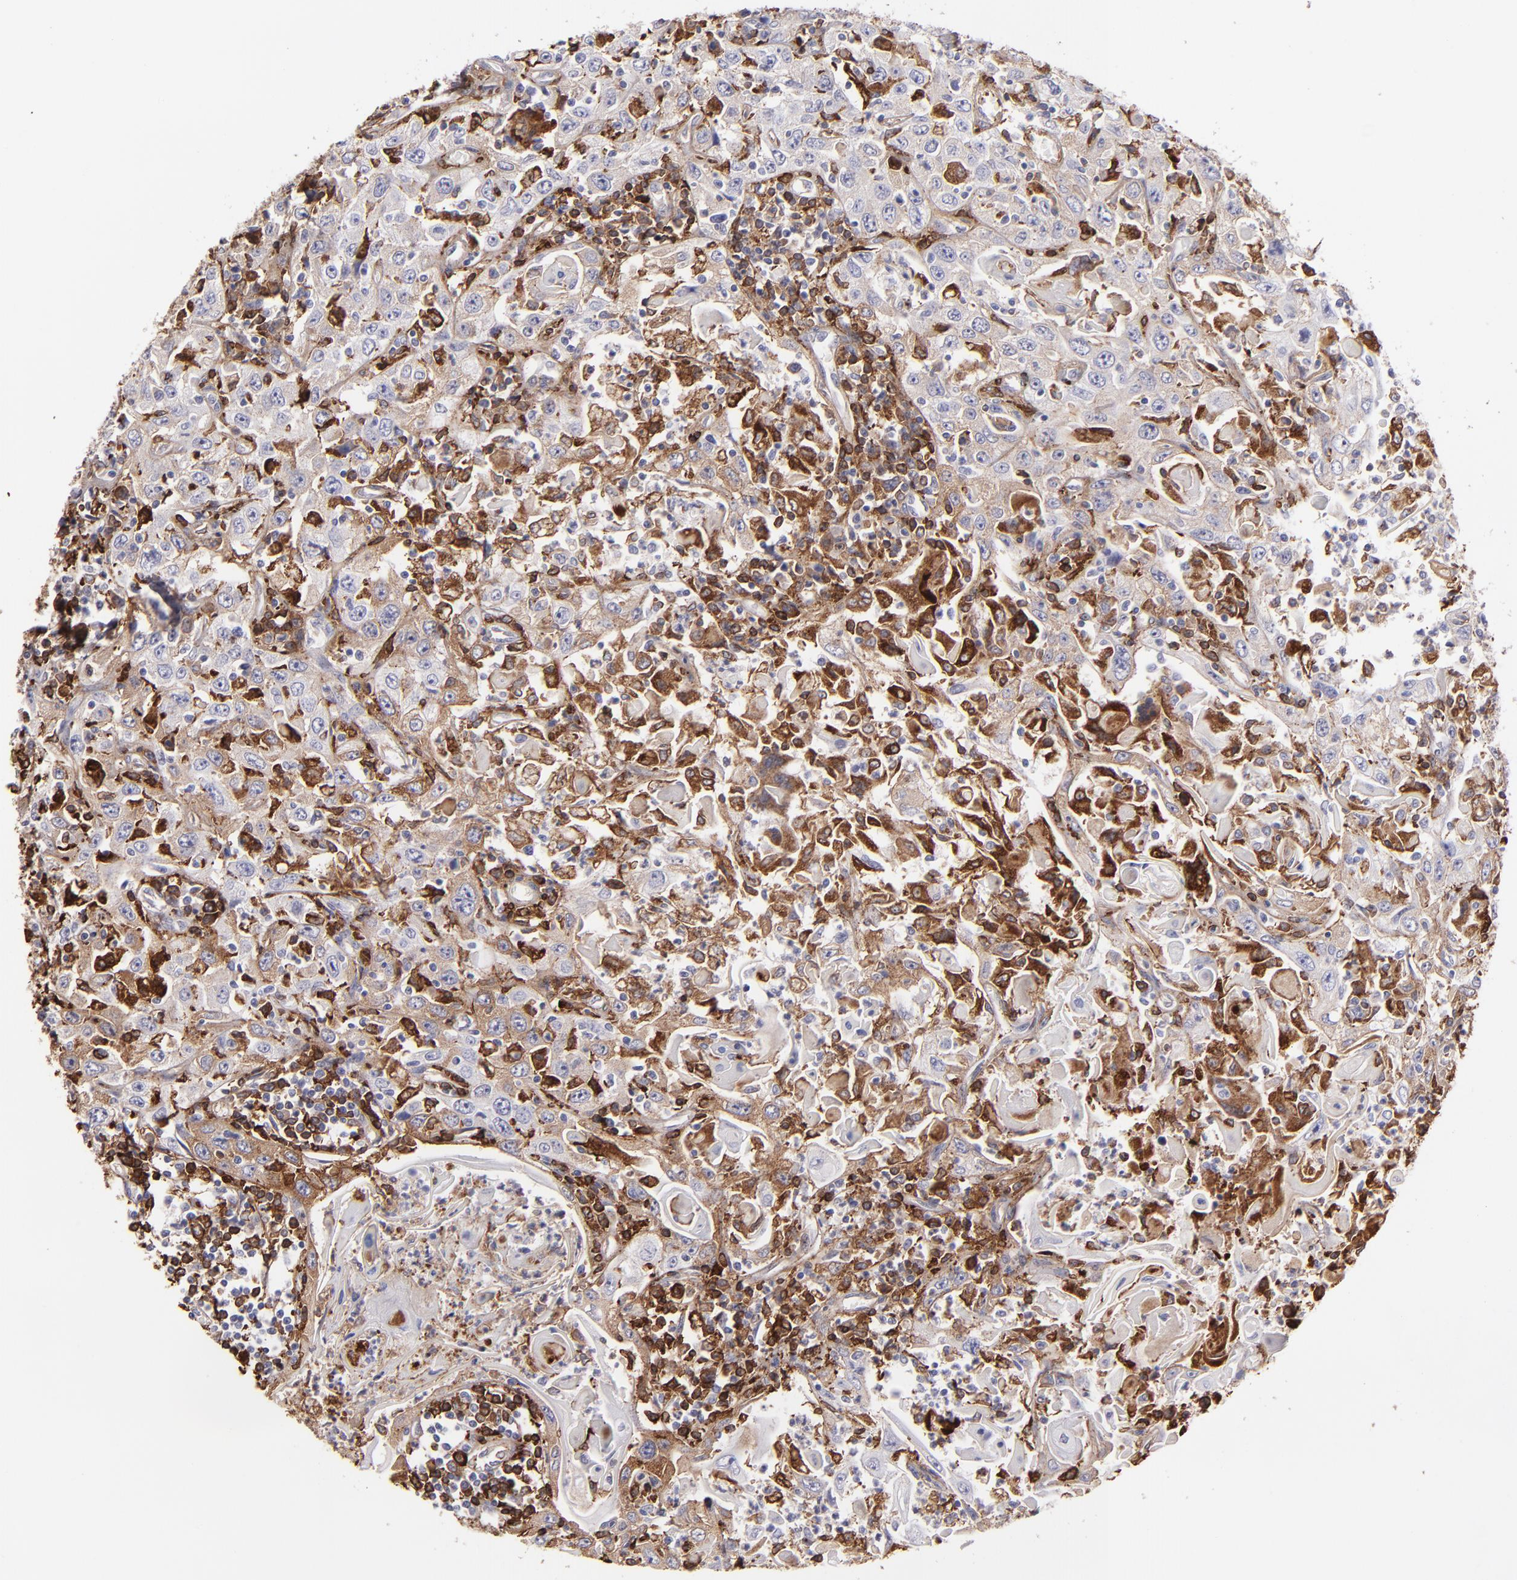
{"staining": {"intensity": "moderate", "quantity": "<25%", "location": "cytoplasmic/membranous"}, "tissue": "head and neck cancer", "cell_type": "Tumor cells", "image_type": "cancer", "snomed": [{"axis": "morphology", "description": "Squamous cell carcinoma, NOS"}, {"axis": "topography", "description": "Oral tissue"}, {"axis": "topography", "description": "Head-Neck"}], "caption": "Squamous cell carcinoma (head and neck) stained with a brown dye demonstrates moderate cytoplasmic/membranous positive staining in approximately <25% of tumor cells.", "gene": "C1QA", "patient": {"sex": "female", "age": 76}}